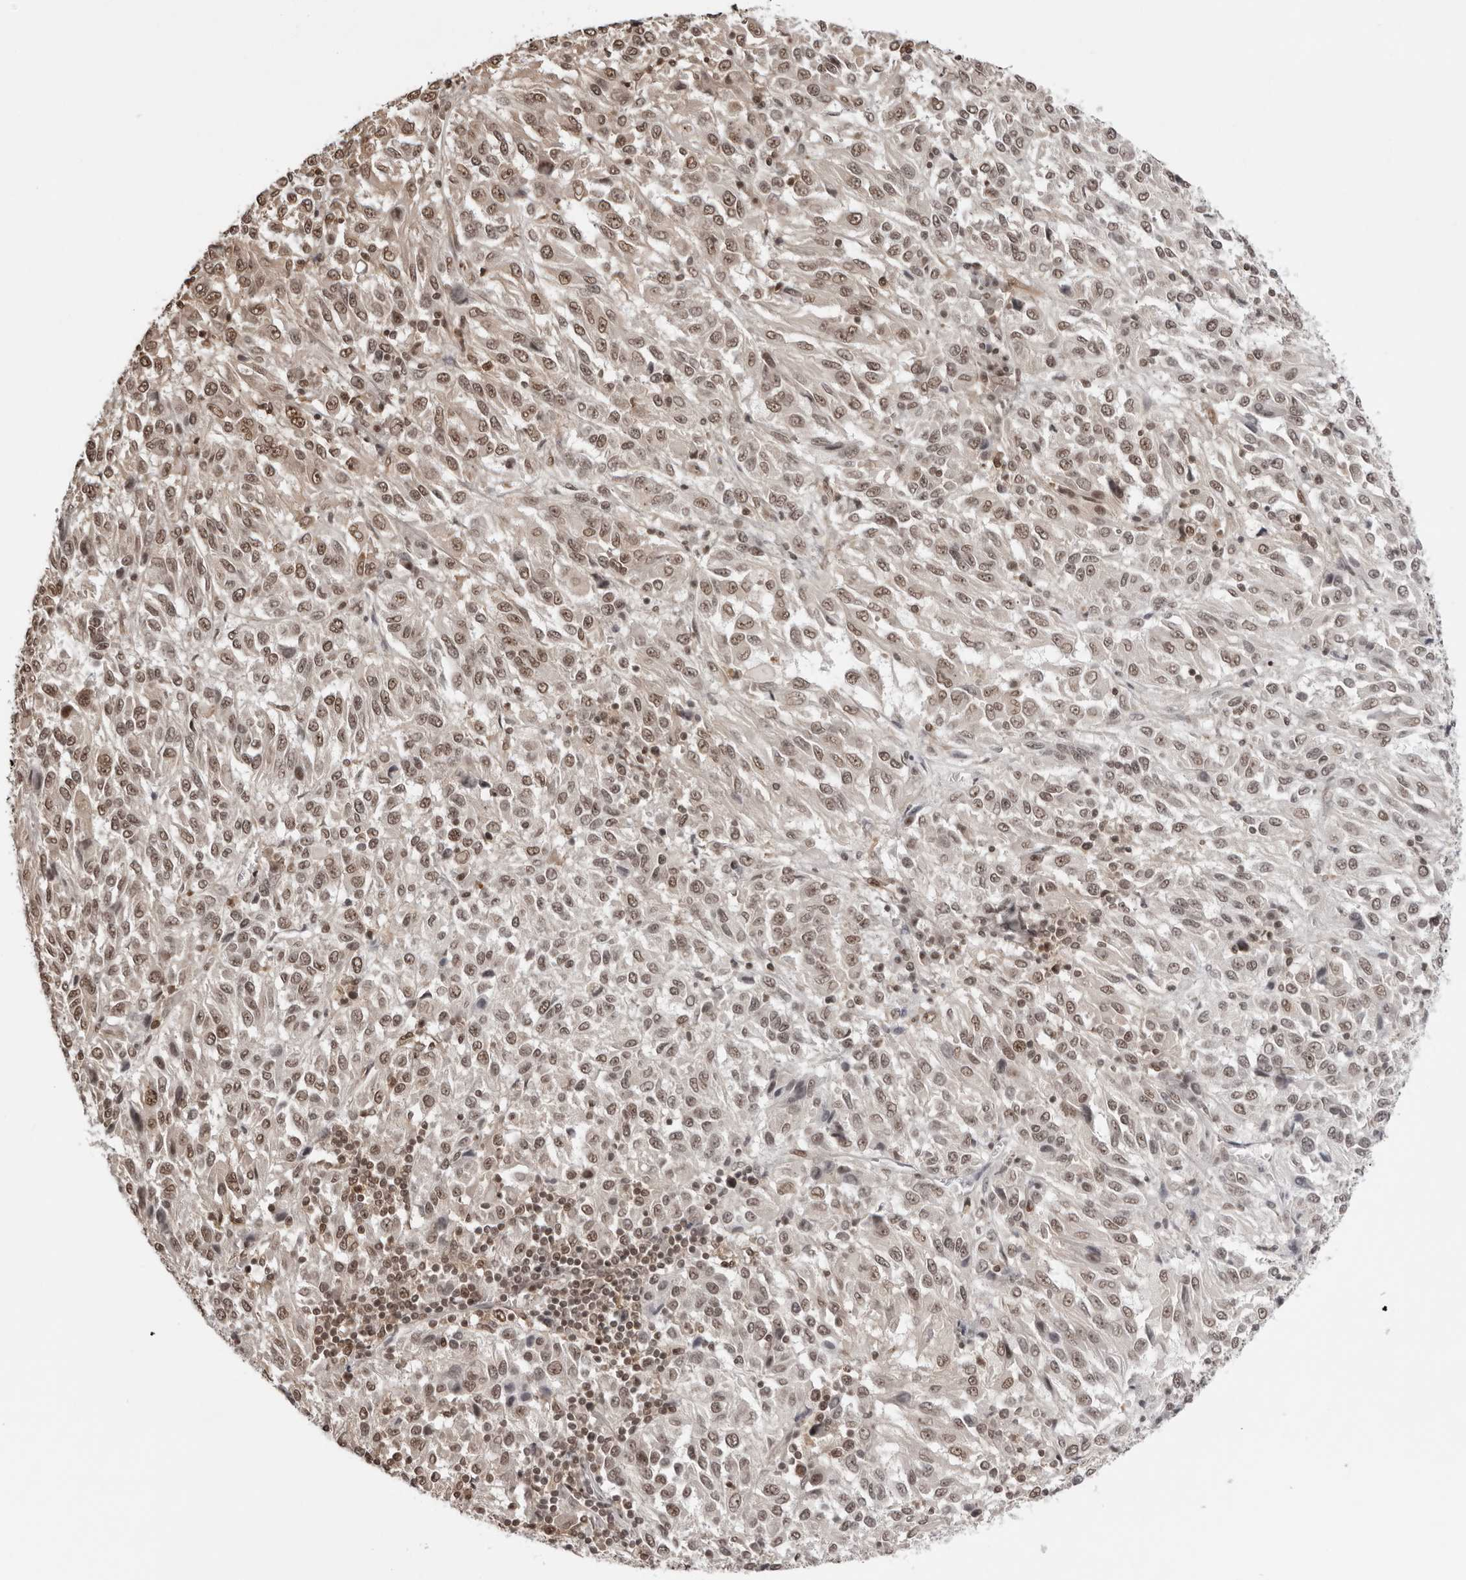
{"staining": {"intensity": "moderate", "quantity": ">75%", "location": "nuclear"}, "tissue": "melanoma", "cell_type": "Tumor cells", "image_type": "cancer", "snomed": [{"axis": "morphology", "description": "Malignant melanoma, Metastatic site"}, {"axis": "topography", "description": "Lung"}], "caption": "Protein staining displays moderate nuclear expression in about >75% of tumor cells in melanoma.", "gene": "SDE2", "patient": {"sex": "male", "age": 64}}